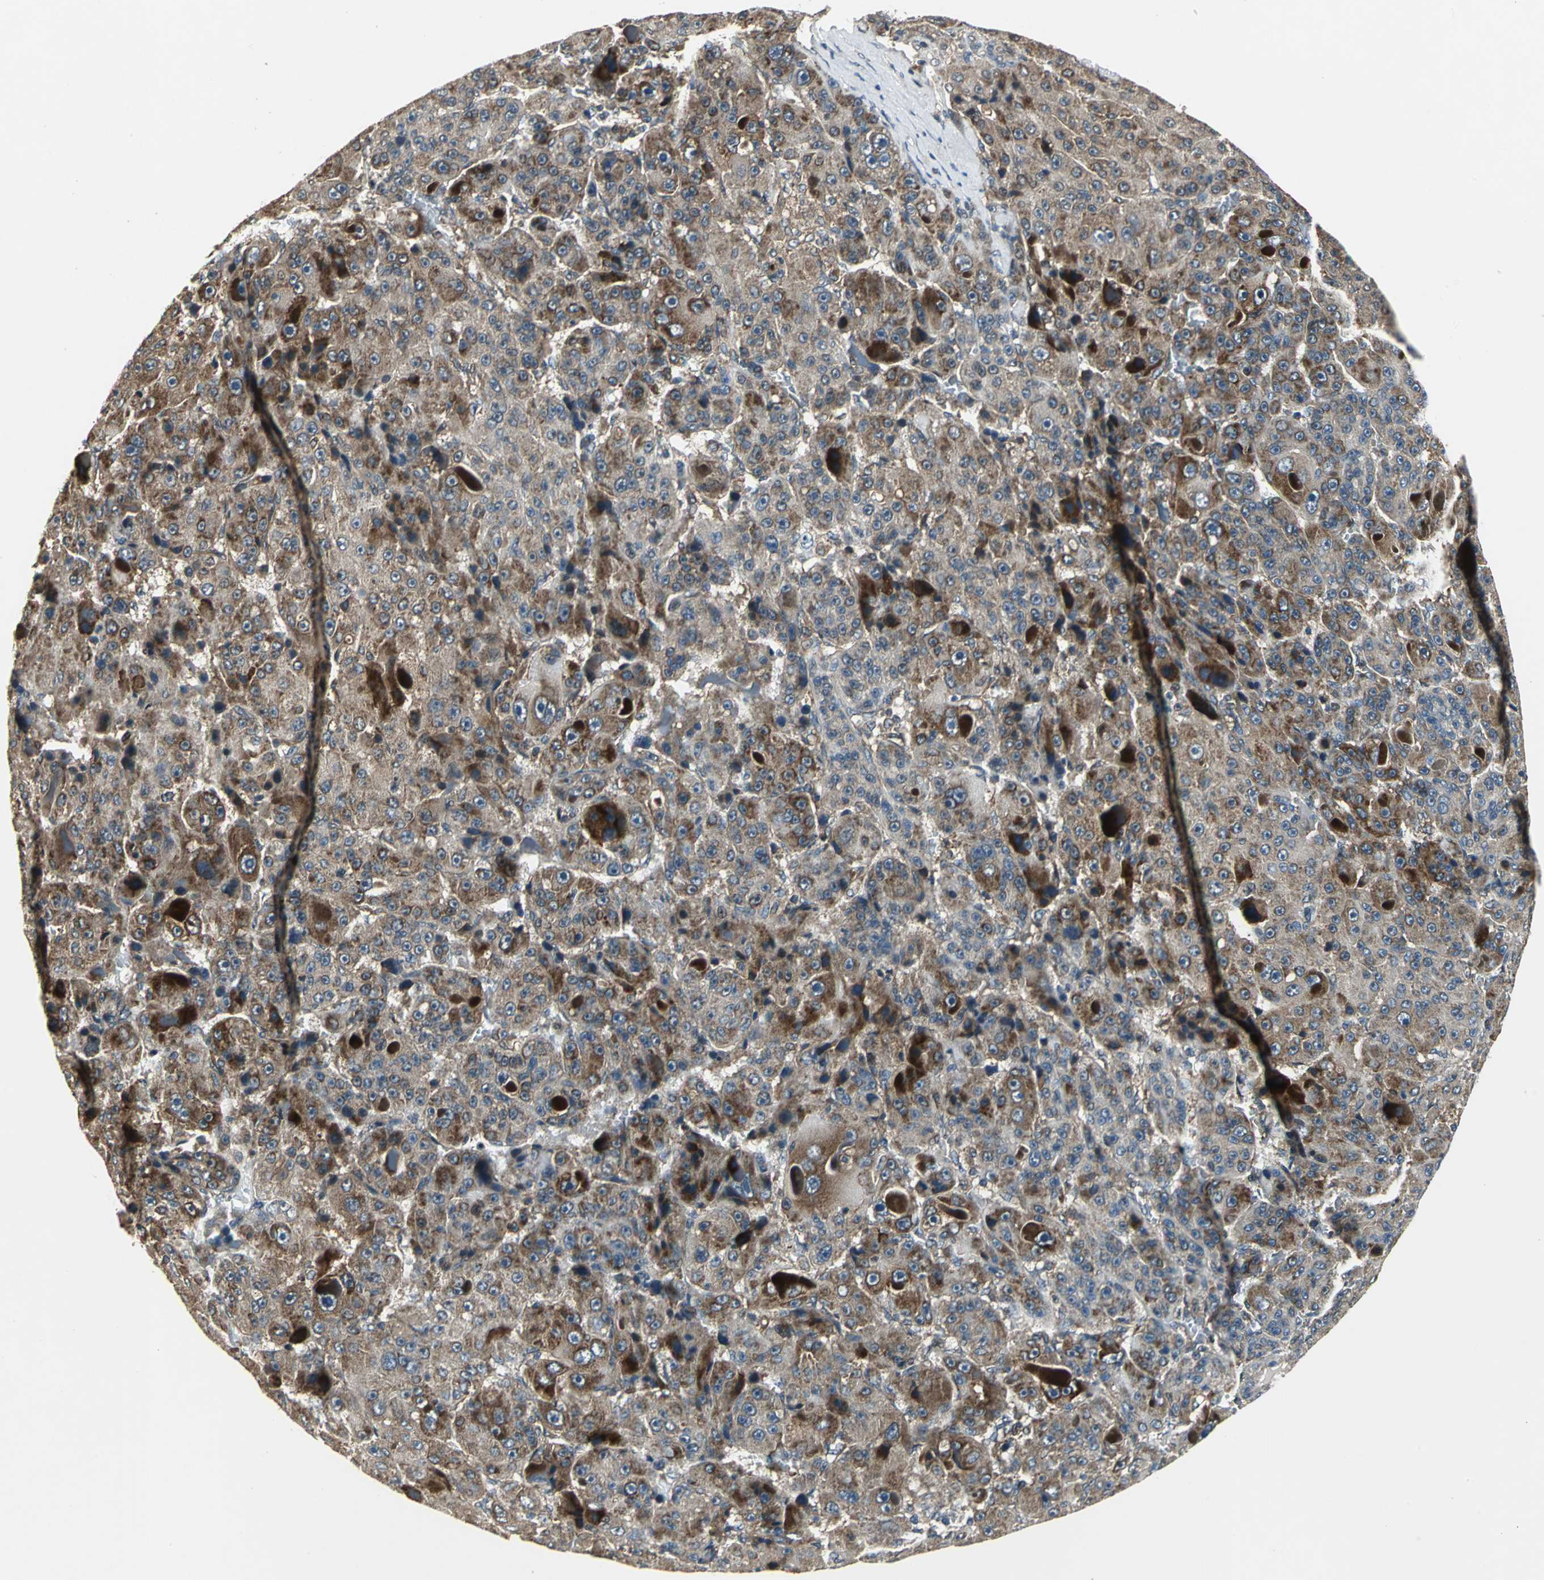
{"staining": {"intensity": "moderate", "quantity": ">75%", "location": "cytoplasmic/membranous"}, "tissue": "liver cancer", "cell_type": "Tumor cells", "image_type": "cancer", "snomed": [{"axis": "morphology", "description": "Carcinoma, Hepatocellular, NOS"}, {"axis": "topography", "description": "Liver"}], "caption": "An immunohistochemistry histopathology image of tumor tissue is shown. Protein staining in brown shows moderate cytoplasmic/membranous positivity in liver hepatocellular carcinoma within tumor cells.", "gene": "EIF2B2", "patient": {"sex": "male", "age": 76}}